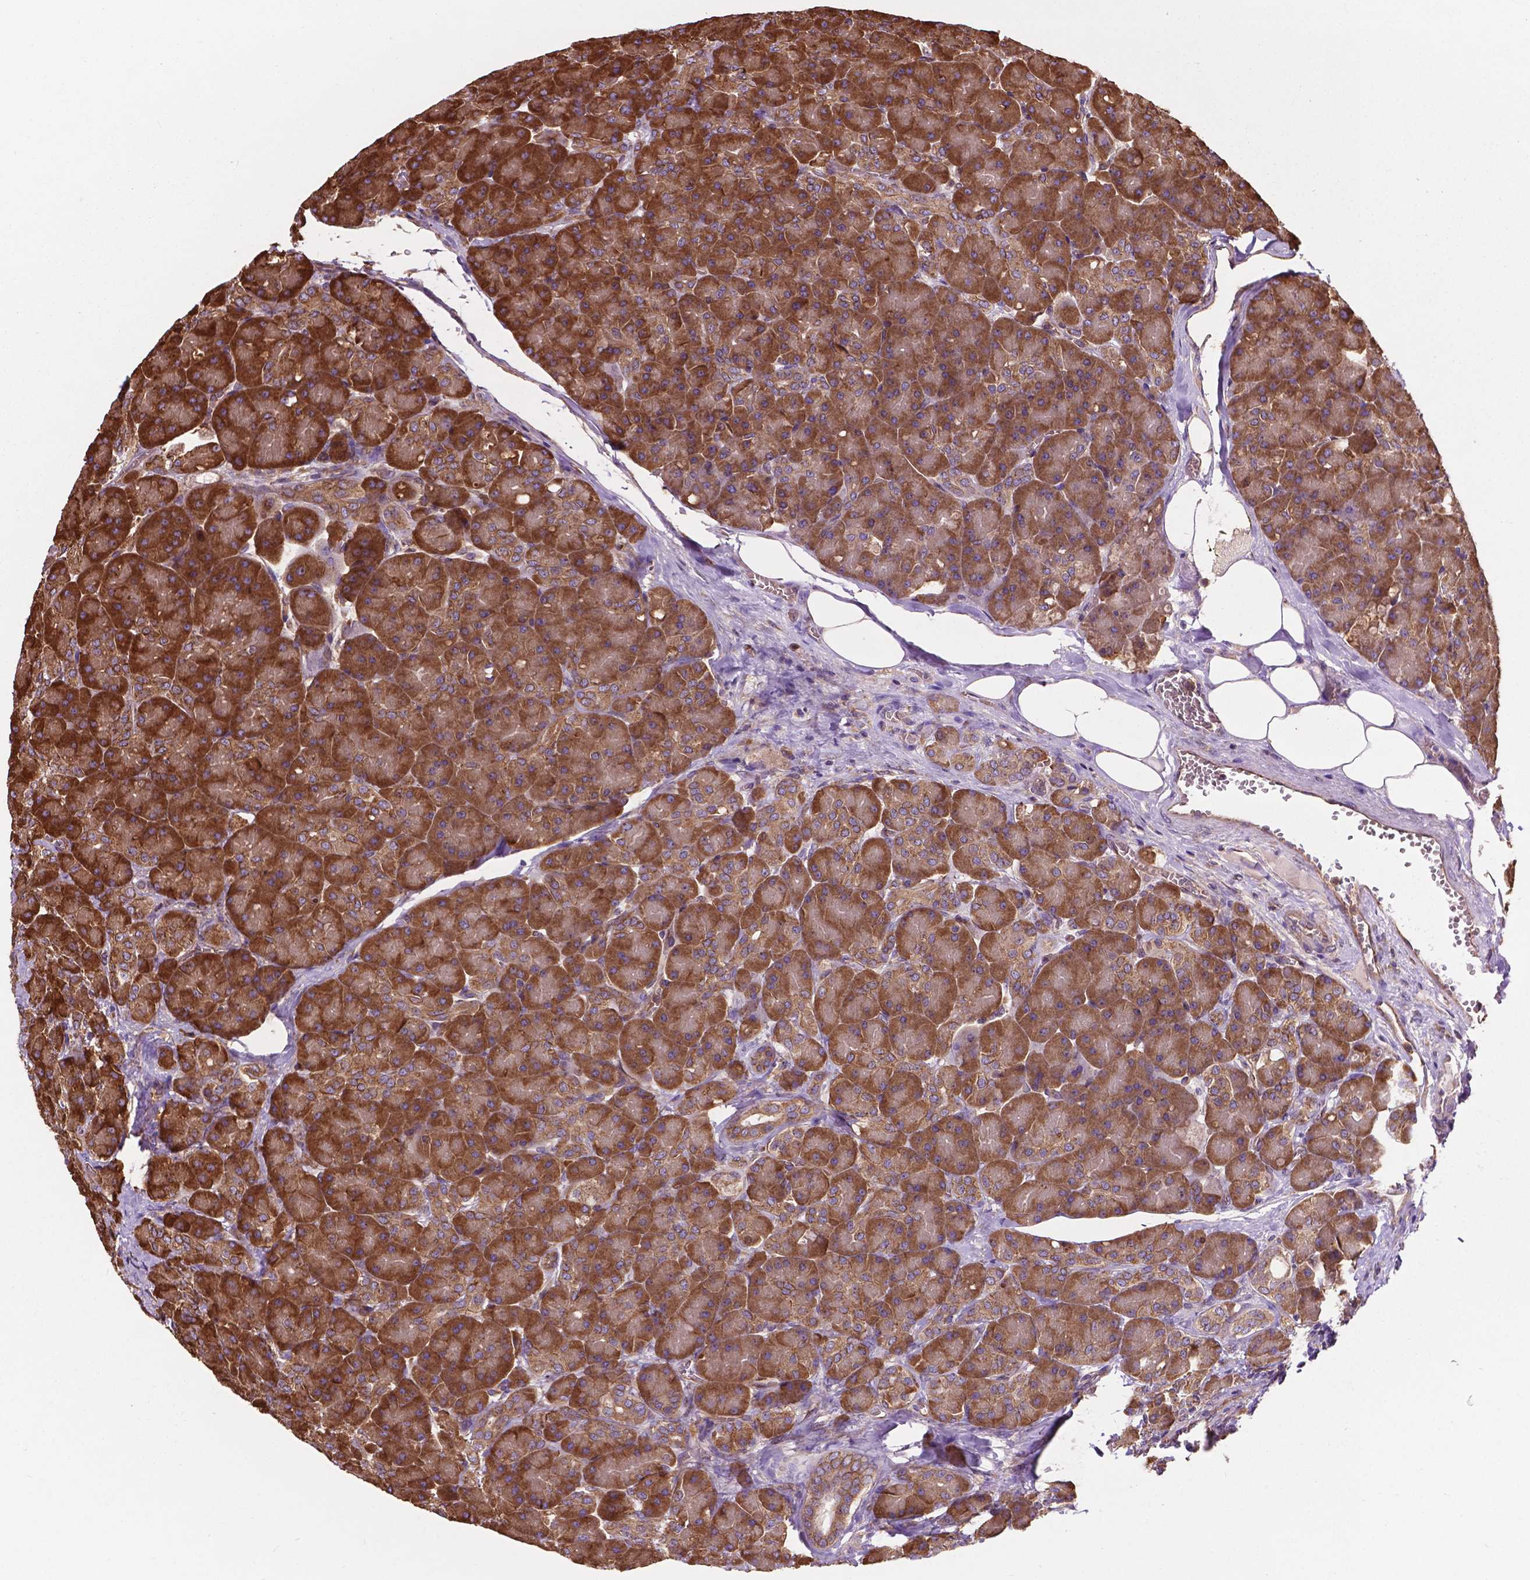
{"staining": {"intensity": "moderate", "quantity": ">75%", "location": "cytoplasmic/membranous"}, "tissue": "pancreas", "cell_type": "Exocrine glandular cells", "image_type": "normal", "snomed": [{"axis": "morphology", "description": "Normal tissue, NOS"}, {"axis": "topography", "description": "Pancreas"}], "caption": "This image exhibits immunohistochemistry staining of benign human pancreas, with medium moderate cytoplasmic/membranous expression in about >75% of exocrine glandular cells.", "gene": "CCDC71L", "patient": {"sex": "male", "age": 55}}